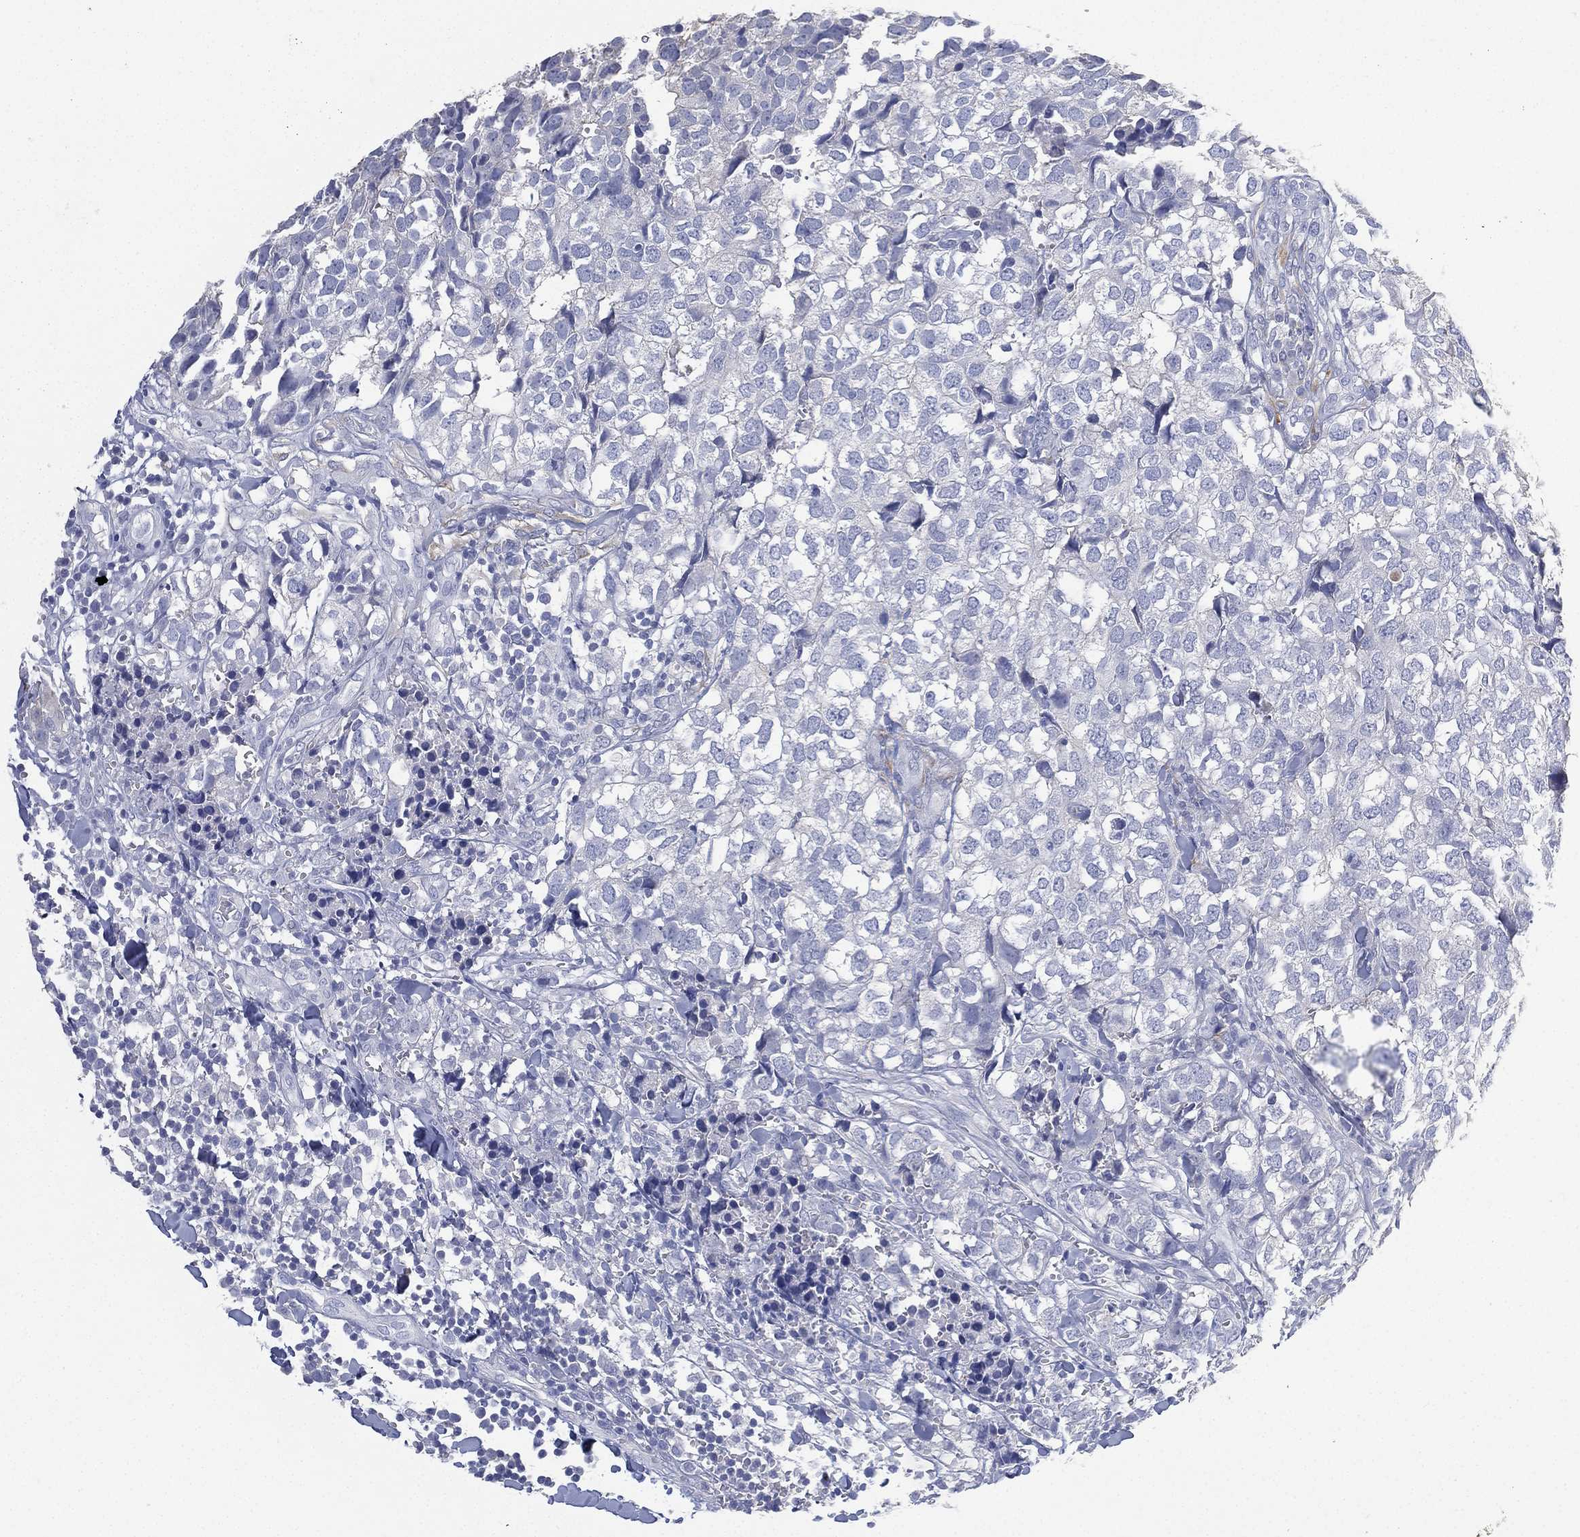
{"staining": {"intensity": "negative", "quantity": "none", "location": "none"}, "tissue": "breast cancer", "cell_type": "Tumor cells", "image_type": "cancer", "snomed": [{"axis": "morphology", "description": "Duct carcinoma"}, {"axis": "topography", "description": "Breast"}], "caption": "Infiltrating ductal carcinoma (breast) stained for a protein using immunohistochemistry (IHC) displays no staining tumor cells.", "gene": "FMO1", "patient": {"sex": "female", "age": 30}}